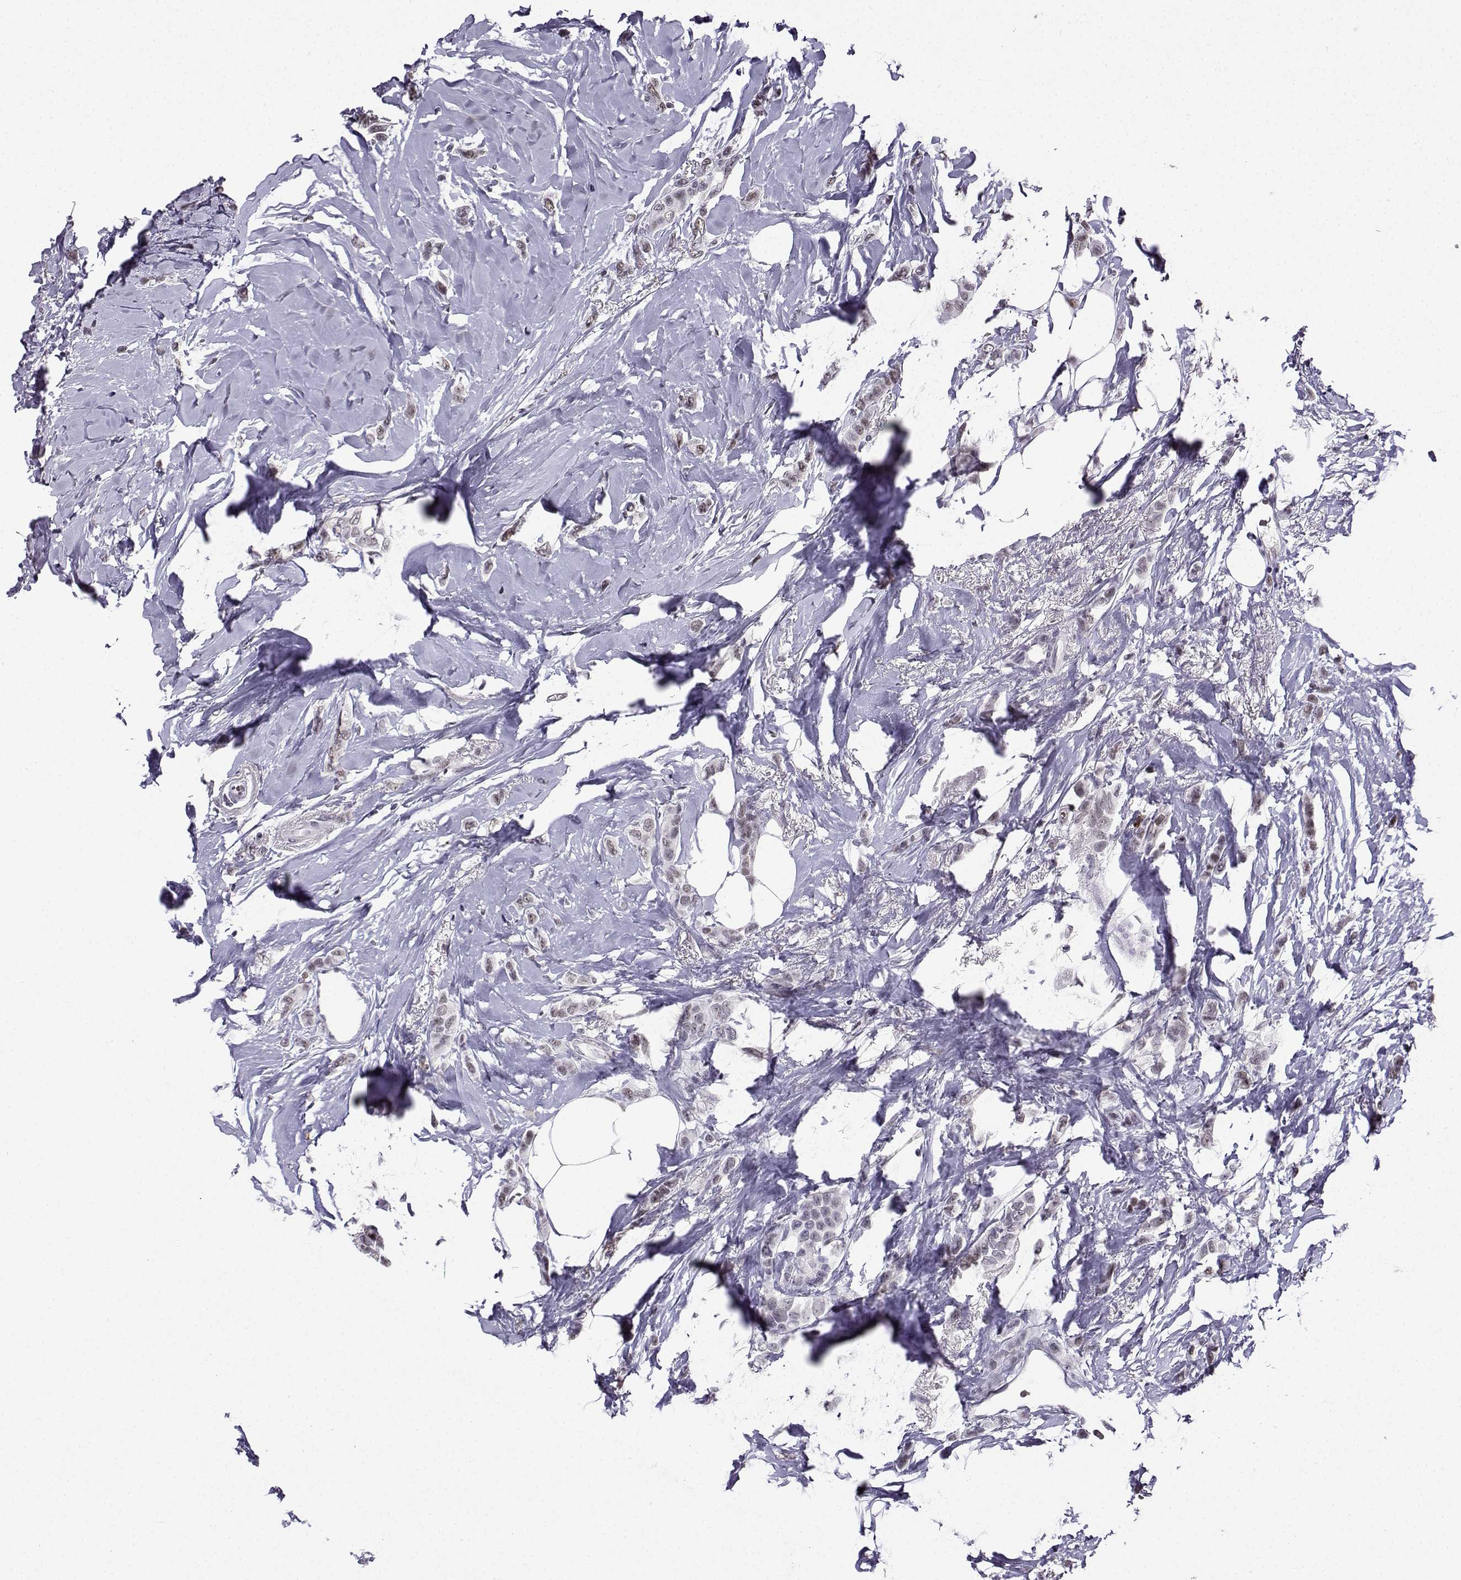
{"staining": {"intensity": "negative", "quantity": "none", "location": "none"}, "tissue": "breast cancer", "cell_type": "Tumor cells", "image_type": "cancer", "snomed": [{"axis": "morphology", "description": "Lobular carcinoma"}, {"axis": "topography", "description": "Breast"}], "caption": "The micrograph demonstrates no significant expression in tumor cells of lobular carcinoma (breast). Nuclei are stained in blue.", "gene": "LRFN2", "patient": {"sex": "female", "age": 66}}